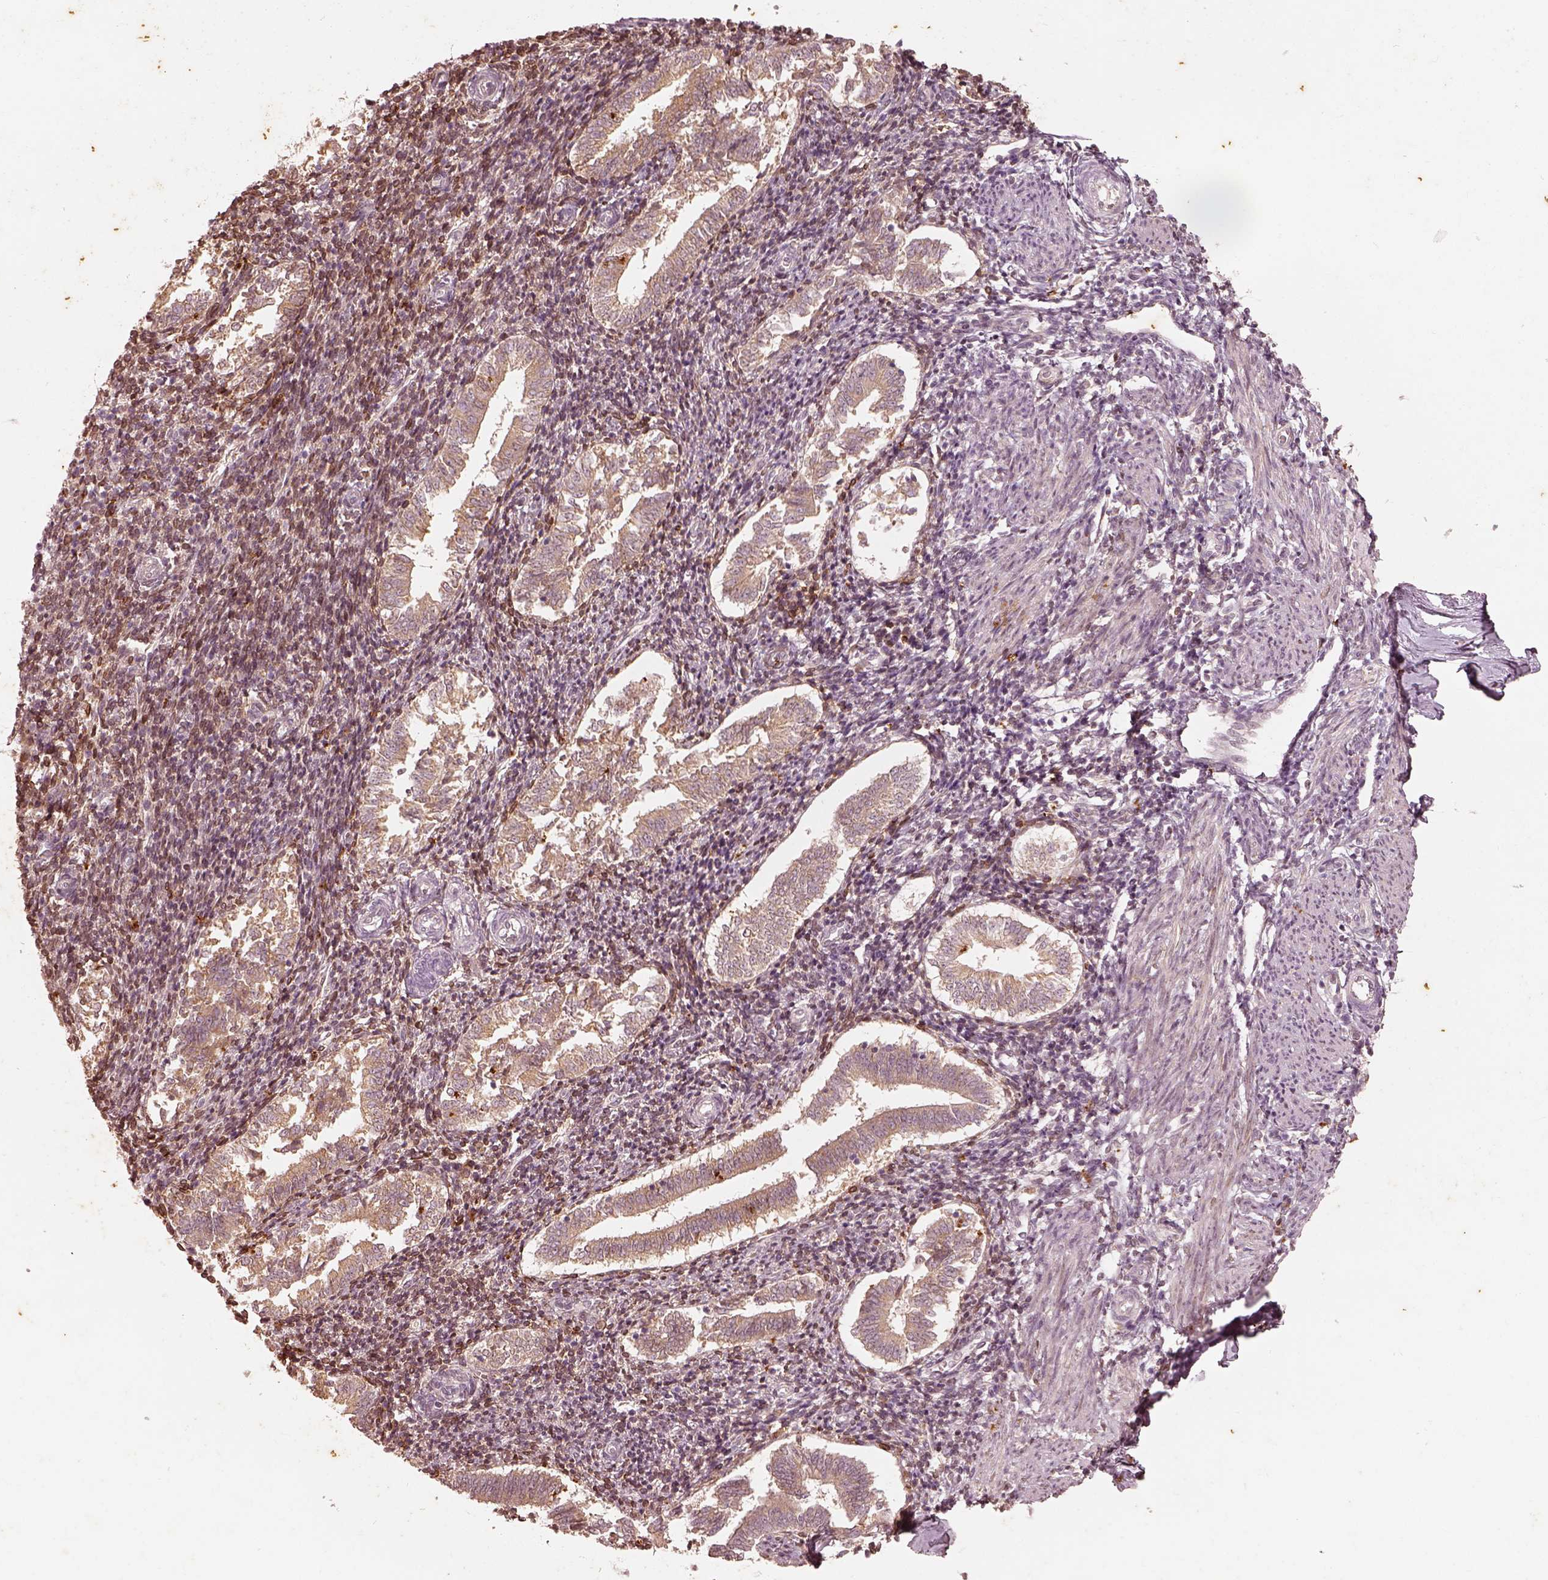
{"staining": {"intensity": "moderate", "quantity": "<25%", "location": "cytoplasmic/membranous"}, "tissue": "endometrium", "cell_type": "Cells in endometrial stroma", "image_type": "normal", "snomed": [{"axis": "morphology", "description": "Normal tissue, NOS"}, {"axis": "topography", "description": "Endometrium"}], "caption": "This is a micrograph of immunohistochemistry staining of benign endometrium, which shows moderate positivity in the cytoplasmic/membranous of cells in endometrial stroma.", "gene": "WLS", "patient": {"sex": "female", "age": 25}}